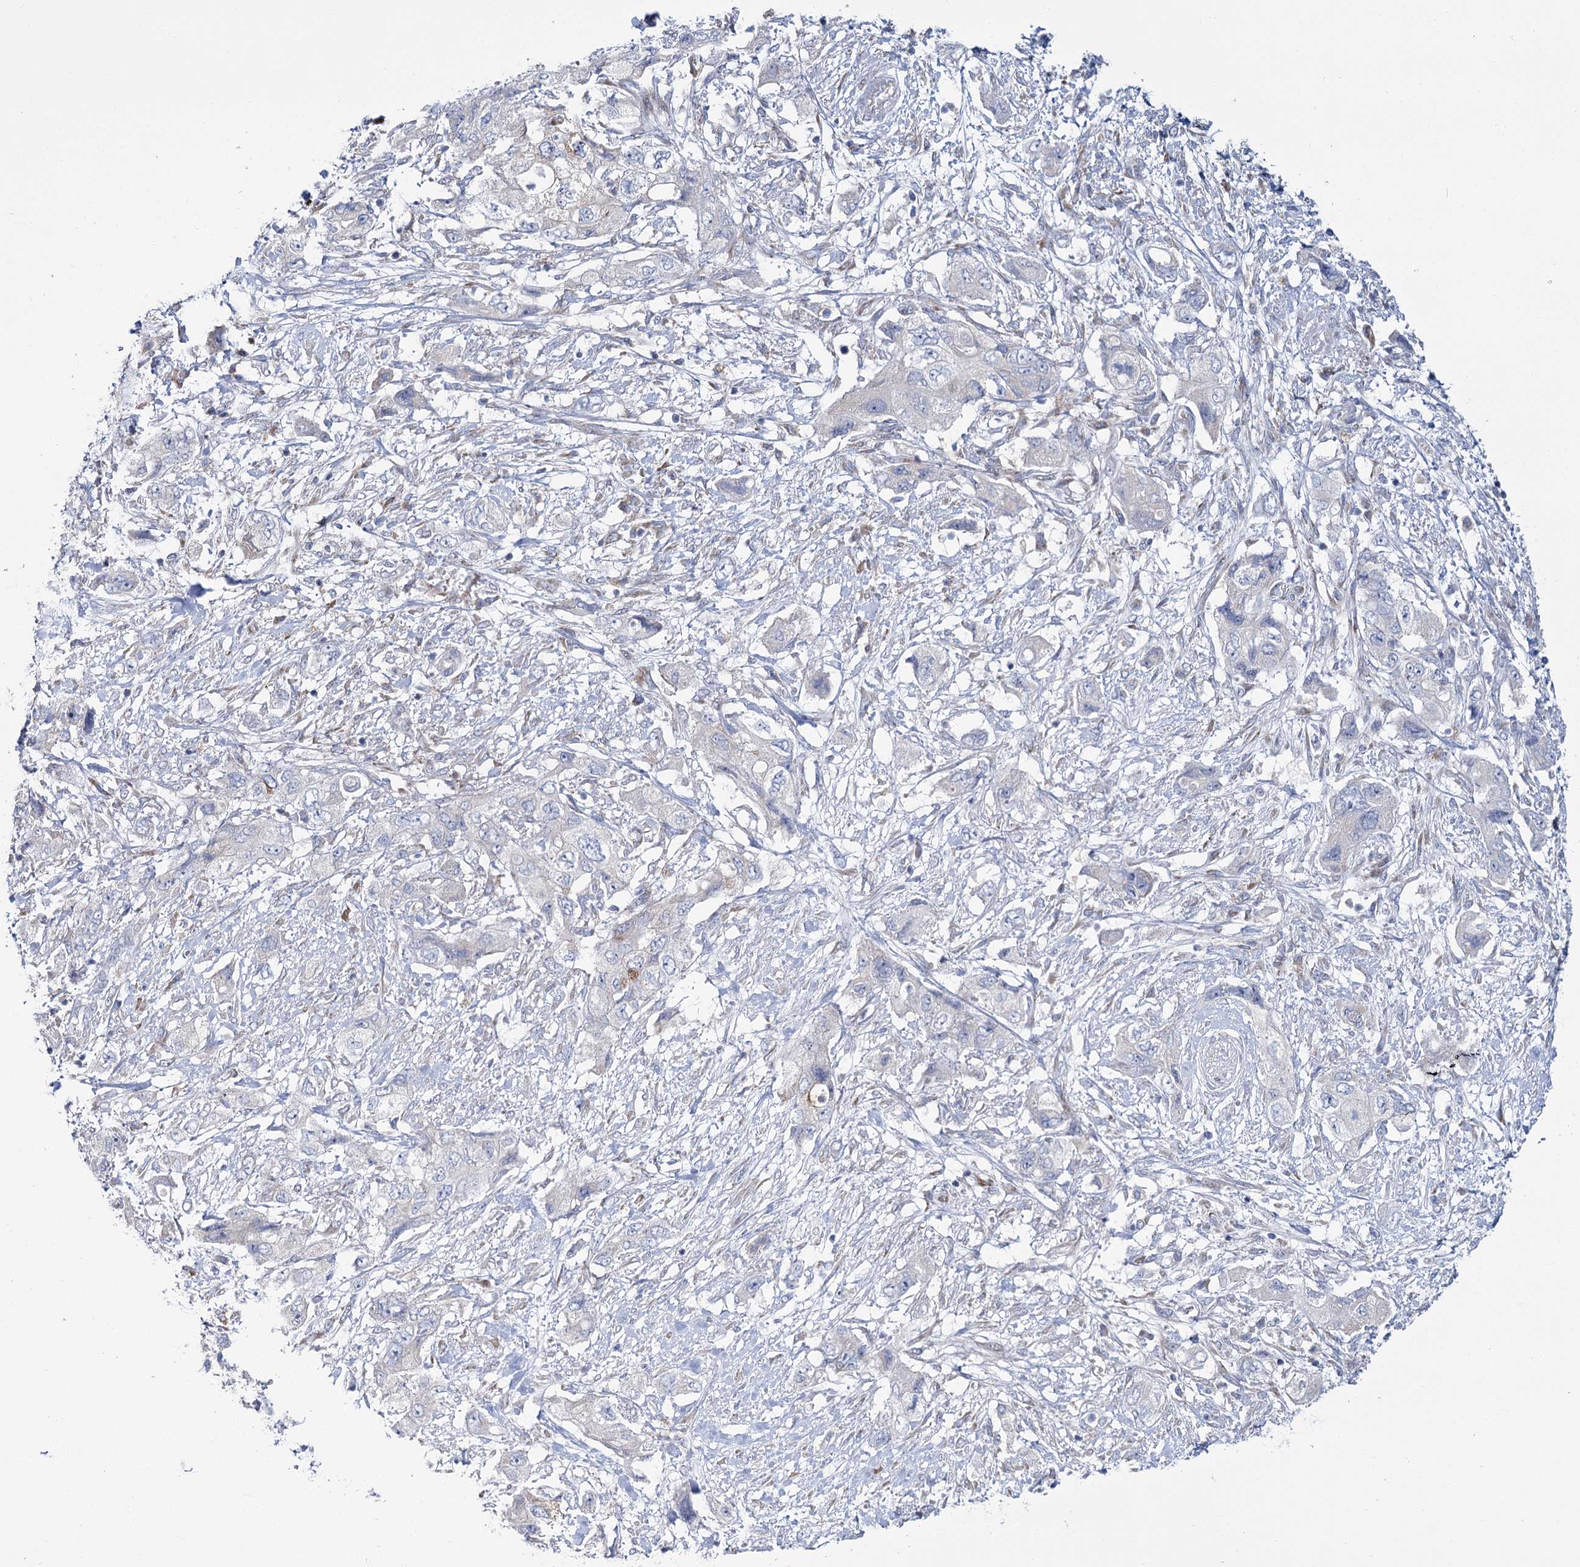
{"staining": {"intensity": "moderate", "quantity": "<25%", "location": "cytoplasmic/membranous"}, "tissue": "pancreatic cancer", "cell_type": "Tumor cells", "image_type": "cancer", "snomed": [{"axis": "morphology", "description": "Adenocarcinoma, NOS"}, {"axis": "topography", "description": "Pancreas"}], "caption": "Human pancreatic cancer (adenocarcinoma) stained for a protein (brown) reveals moderate cytoplasmic/membranous positive staining in about <25% of tumor cells.", "gene": "CPLANE1", "patient": {"sex": "female", "age": 73}}